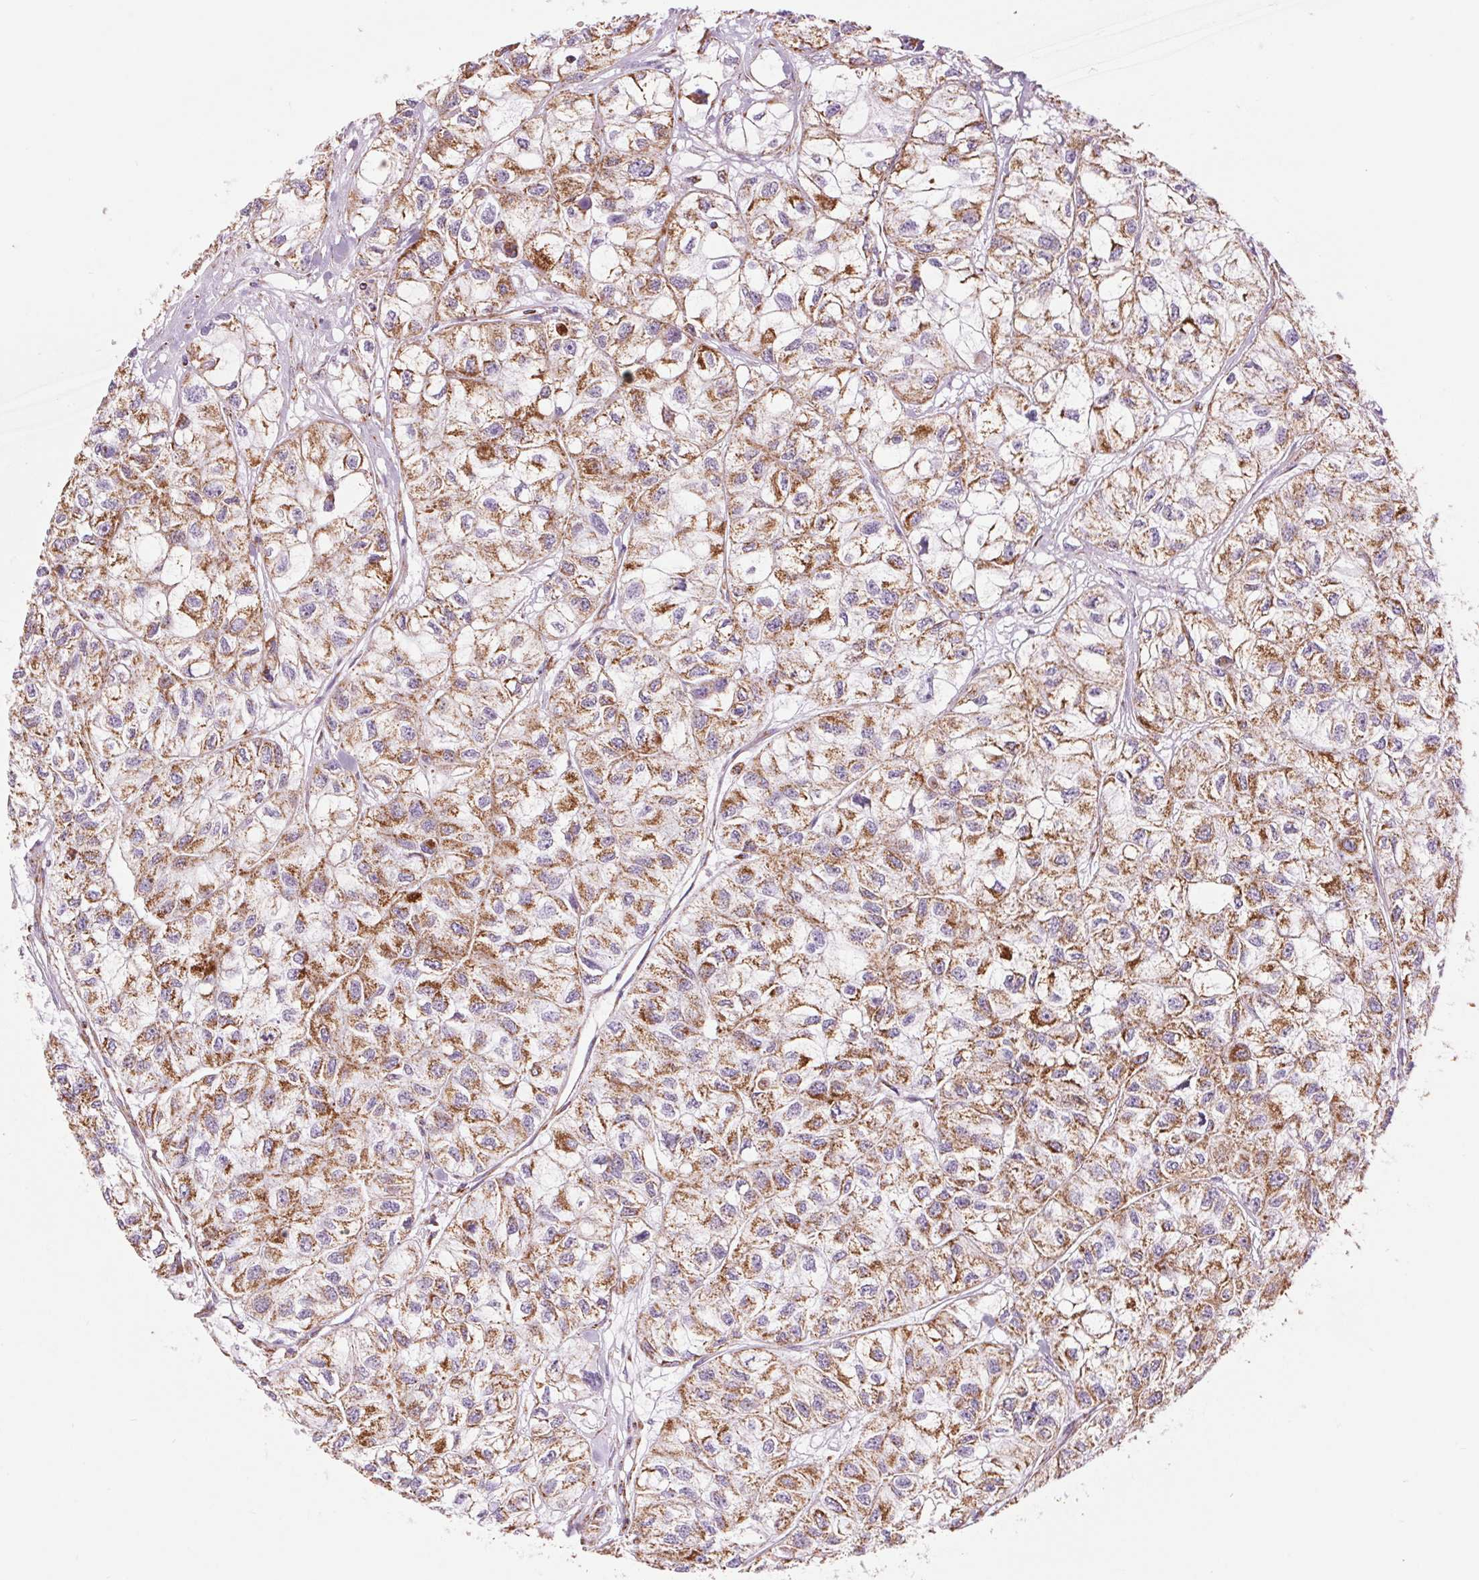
{"staining": {"intensity": "moderate", "quantity": ">75%", "location": "cytoplasmic/membranous"}, "tissue": "renal cancer", "cell_type": "Tumor cells", "image_type": "cancer", "snomed": [{"axis": "morphology", "description": "Adenocarcinoma, NOS"}, {"axis": "topography", "description": "Kidney"}], "caption": "Protein analysis of renal cancer tissue displays moderate cytoplasmic/membranous positivity in approximately >75% of tumor cells.", "gene": "ATP5PB", "patient": {"sex": "male", "age": 56}}